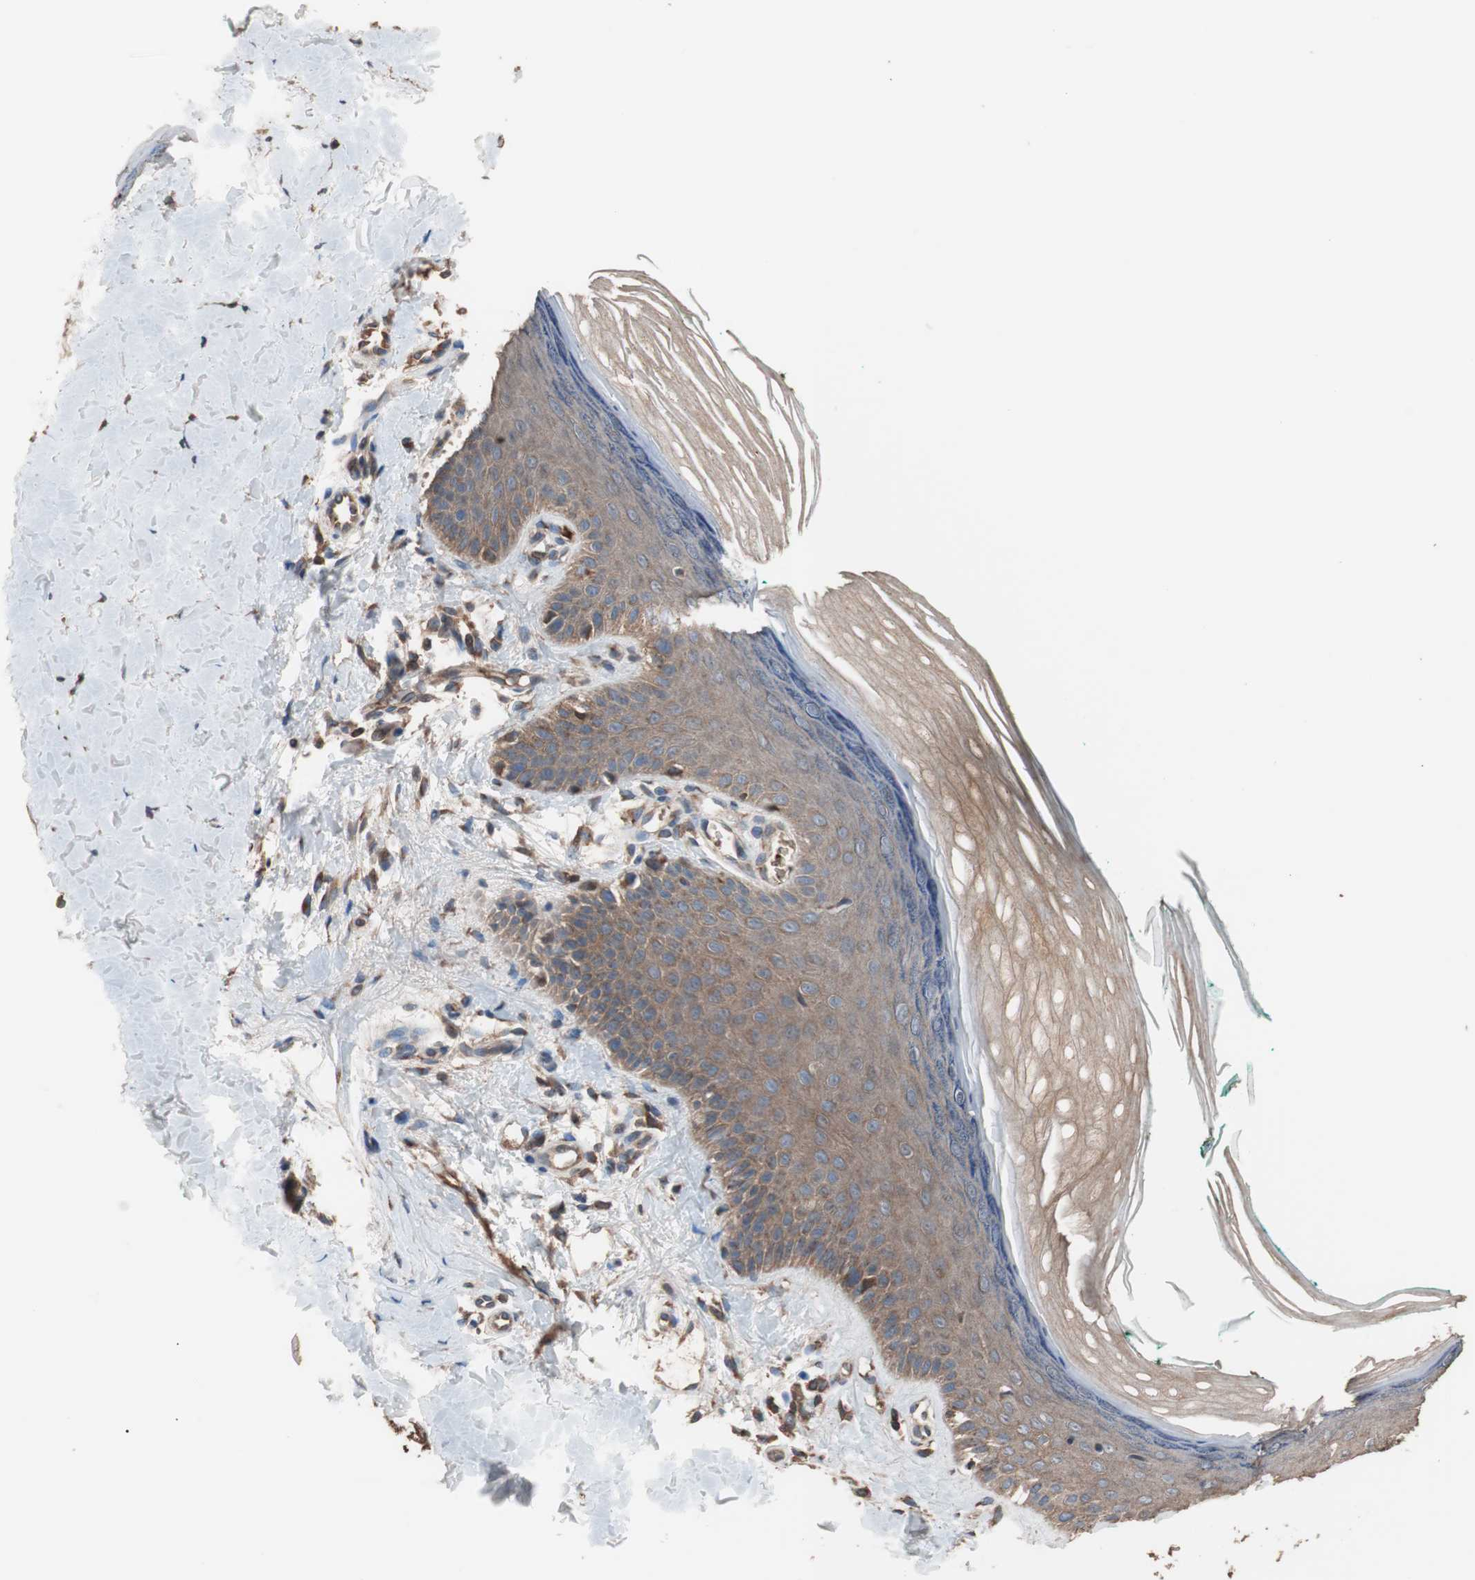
{"staining": {"intensity": "strong", "quantity": ">75%", "location": "cytoplasmic/membranous"}, "tissue": "skin", "cell_type": "Fibroblasts", "image_type": "normal", "snomed": [{"axis": "morphology", "description": "Normal tissue, NOS"}, {"axis": "topography", "description": "Skin"}], "caption": "Brown immunohistochemical staining in normal skin displays strong cytoplasmic/membranous expression in about >75% of fibroblasts. (DAB (3,3'-diaminobenzidine) IHC with brightfield microscopy, high magnification).", "gene": "GLYCTK", "patient": {"sex": "male", "age": 26}}